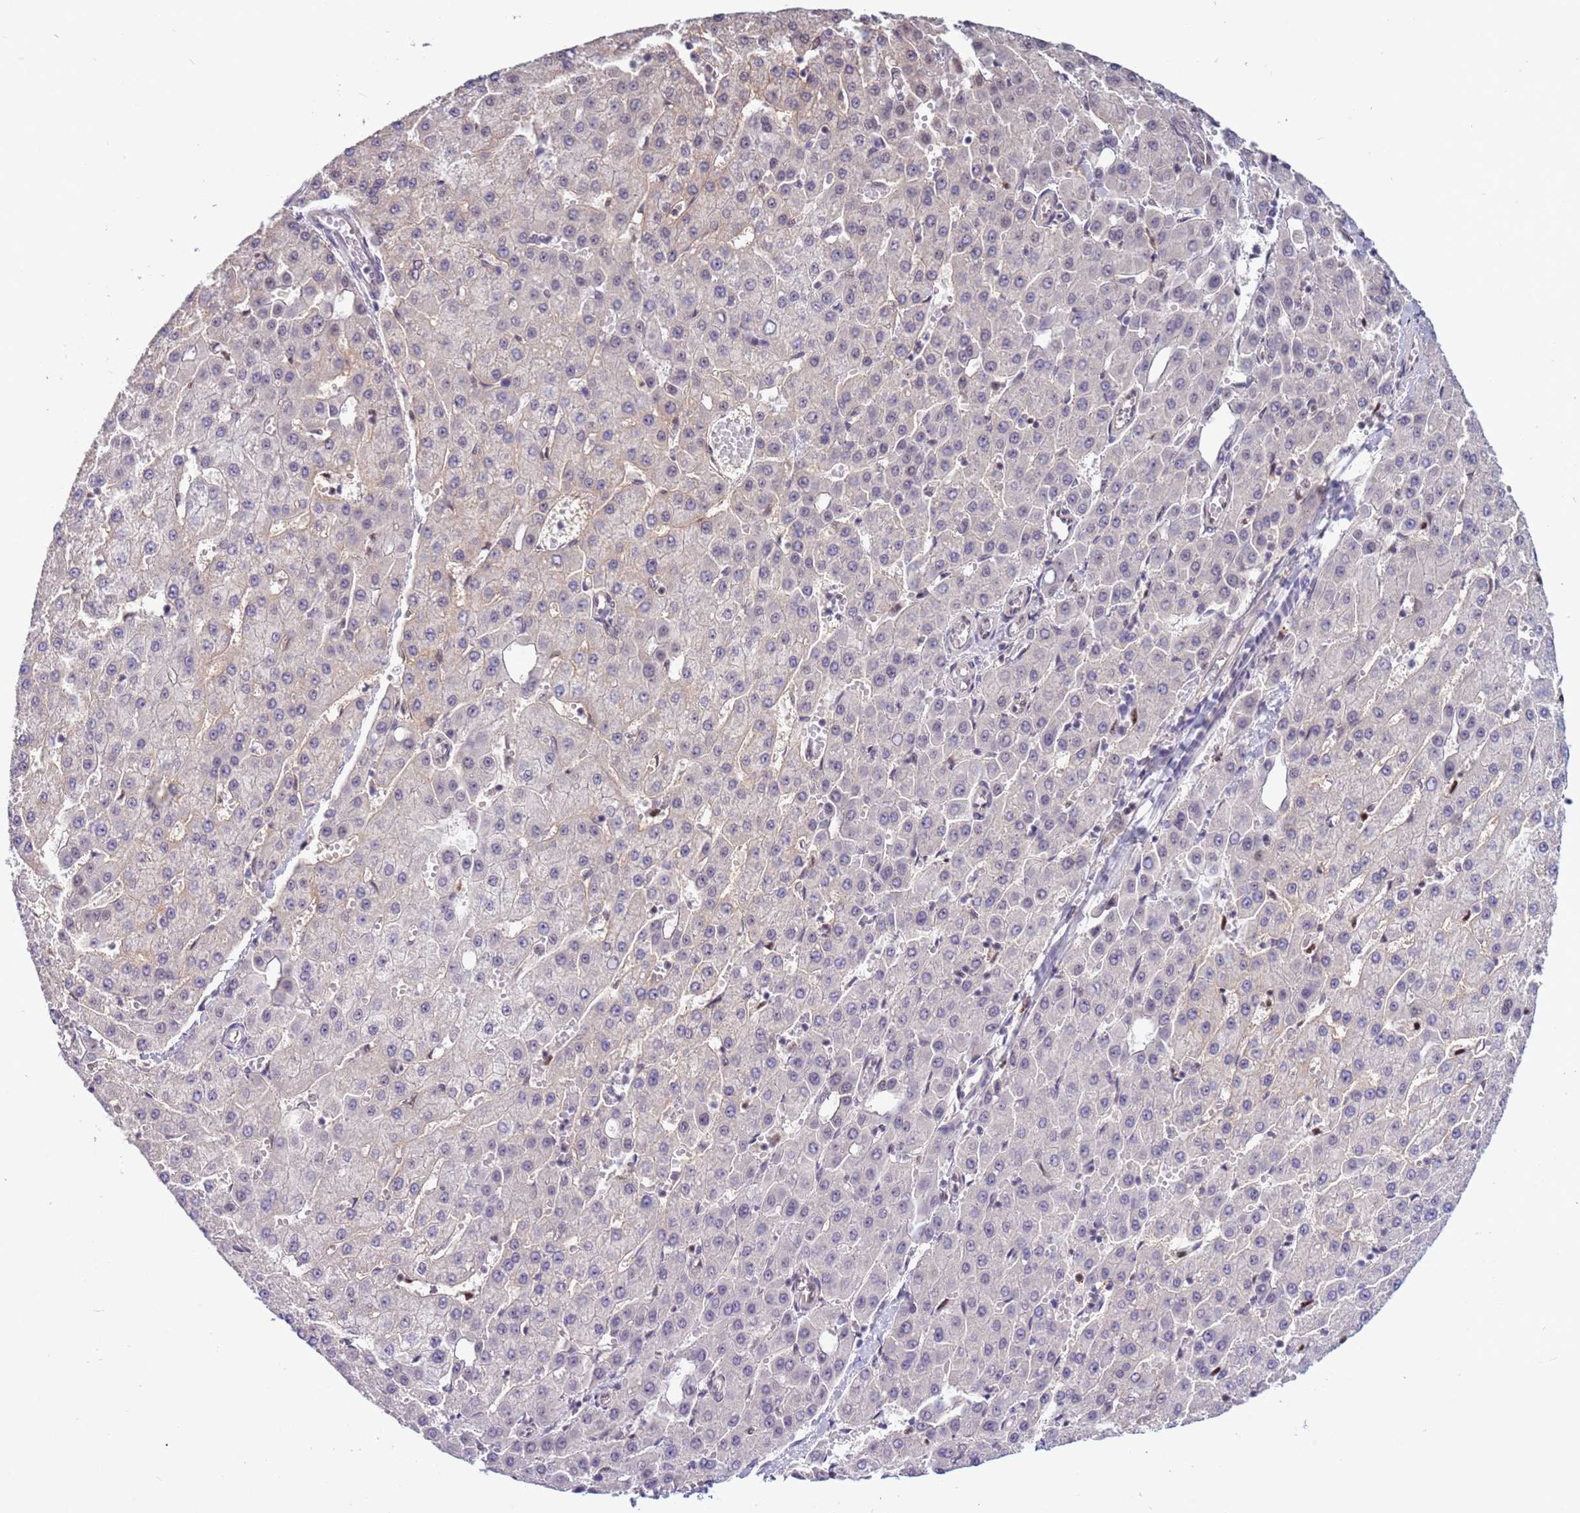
{"staining": {"intensity": "negative", "quantity": "none", "location": "none"}, "tissue": "liver cancer", "cell_type": "Tumor cells", "image_type": "cancer", "snomed": [{"axis": "morphology", "description": "Carcinoma, Hepatocellular, NOS"}, {"axis": "topography", "description": "Liver"}], "caption": "Immunohistochemistry image of human hepatocellular carcinoma (liver) stained for a protein (brown), which displays no expression in tumor cells.", "gene": "PRPF6", "patient": {"sex": "male", "age": 47}}